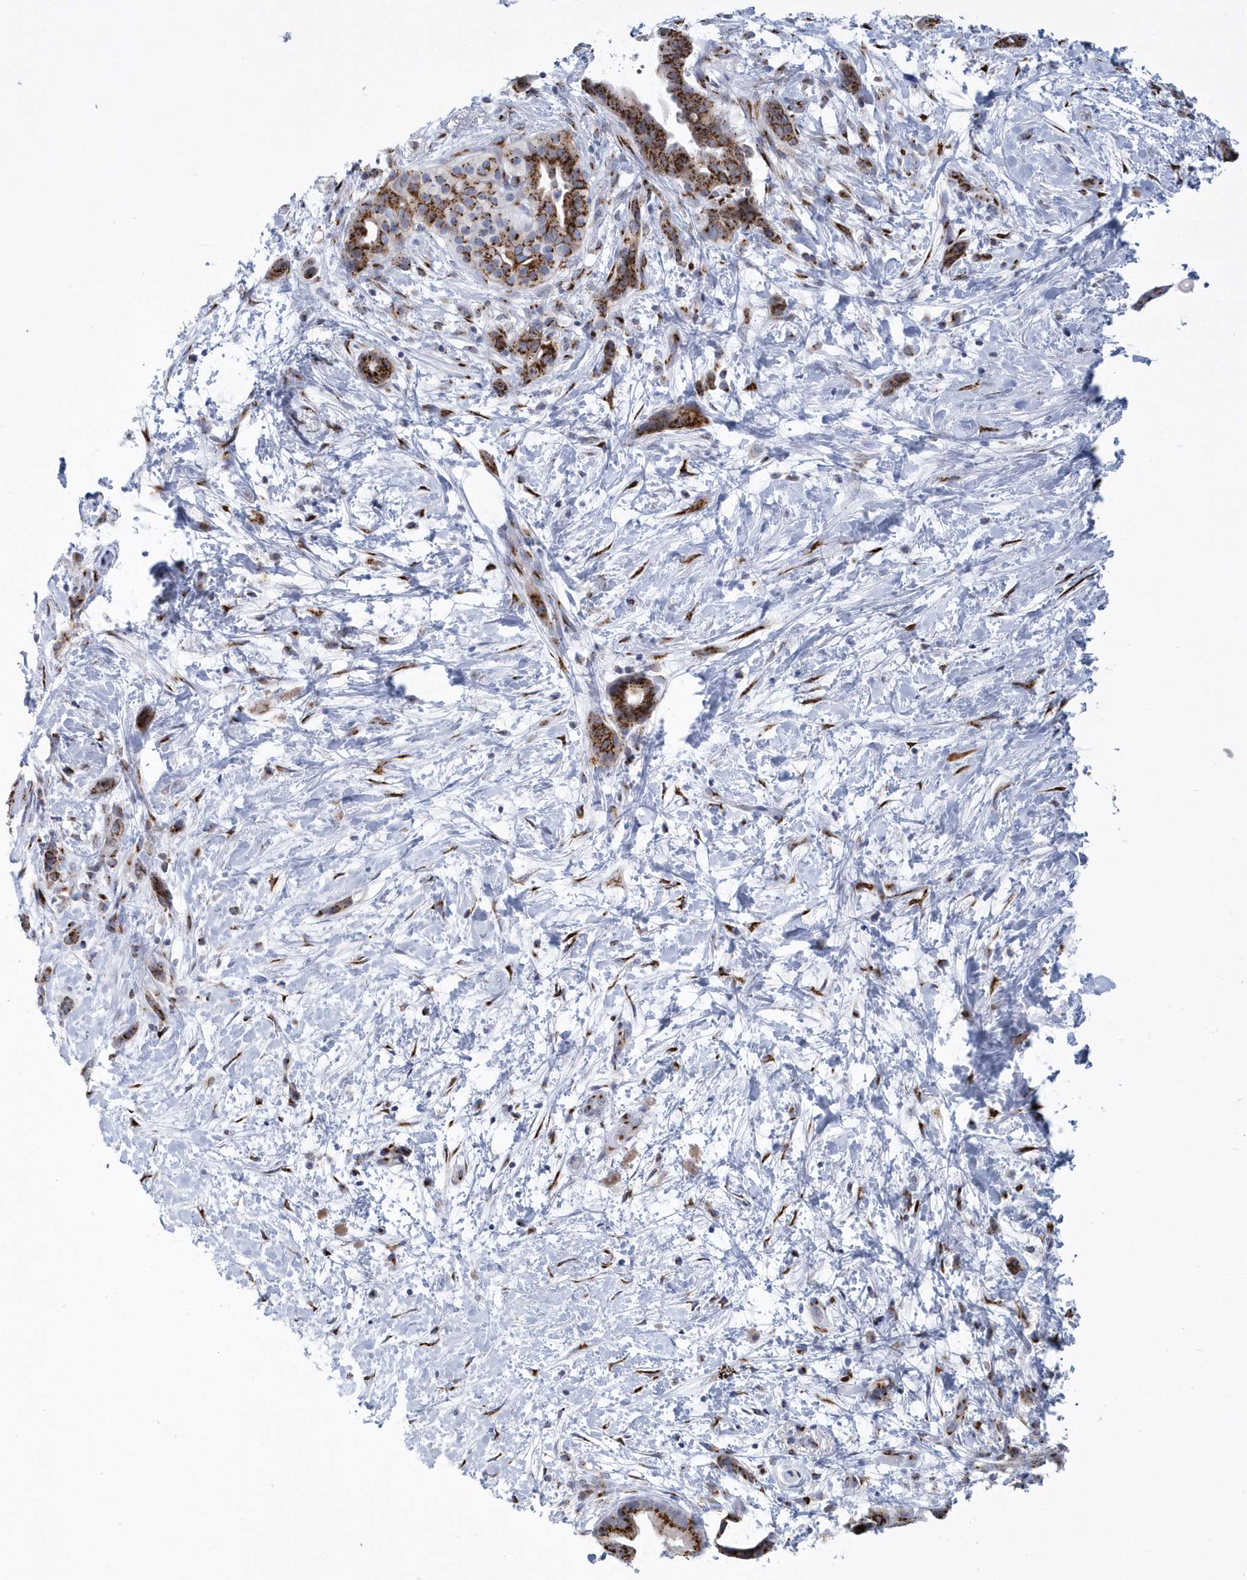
{"staining": {"intensity": "strong", "quantity": ">75%", "location": "cytoplasmic/membranous"}, "tissue": "pancreatic cancer", "cell_type": "Tumor cells", "image_type": "cancer", "snomed": [{"axis": "morphology", "description": "Normal tissue, NOS"}, {"axis": "morphology", "description": "Adenocarcinoma, NOS"}, {"axis": "topography", "description": "Pancreas"}, {"axis": "topography", "description": "Peripheral nerve tissue"}], "caption": "There is high levels of strong cytoplasmic/membranous expression in tumor cells of pancreatic cancer, as demonstrated by immunohistochemical staining (brown color).", "gene": "SLX9", "patient": {"sex": "female", "age": 63}}